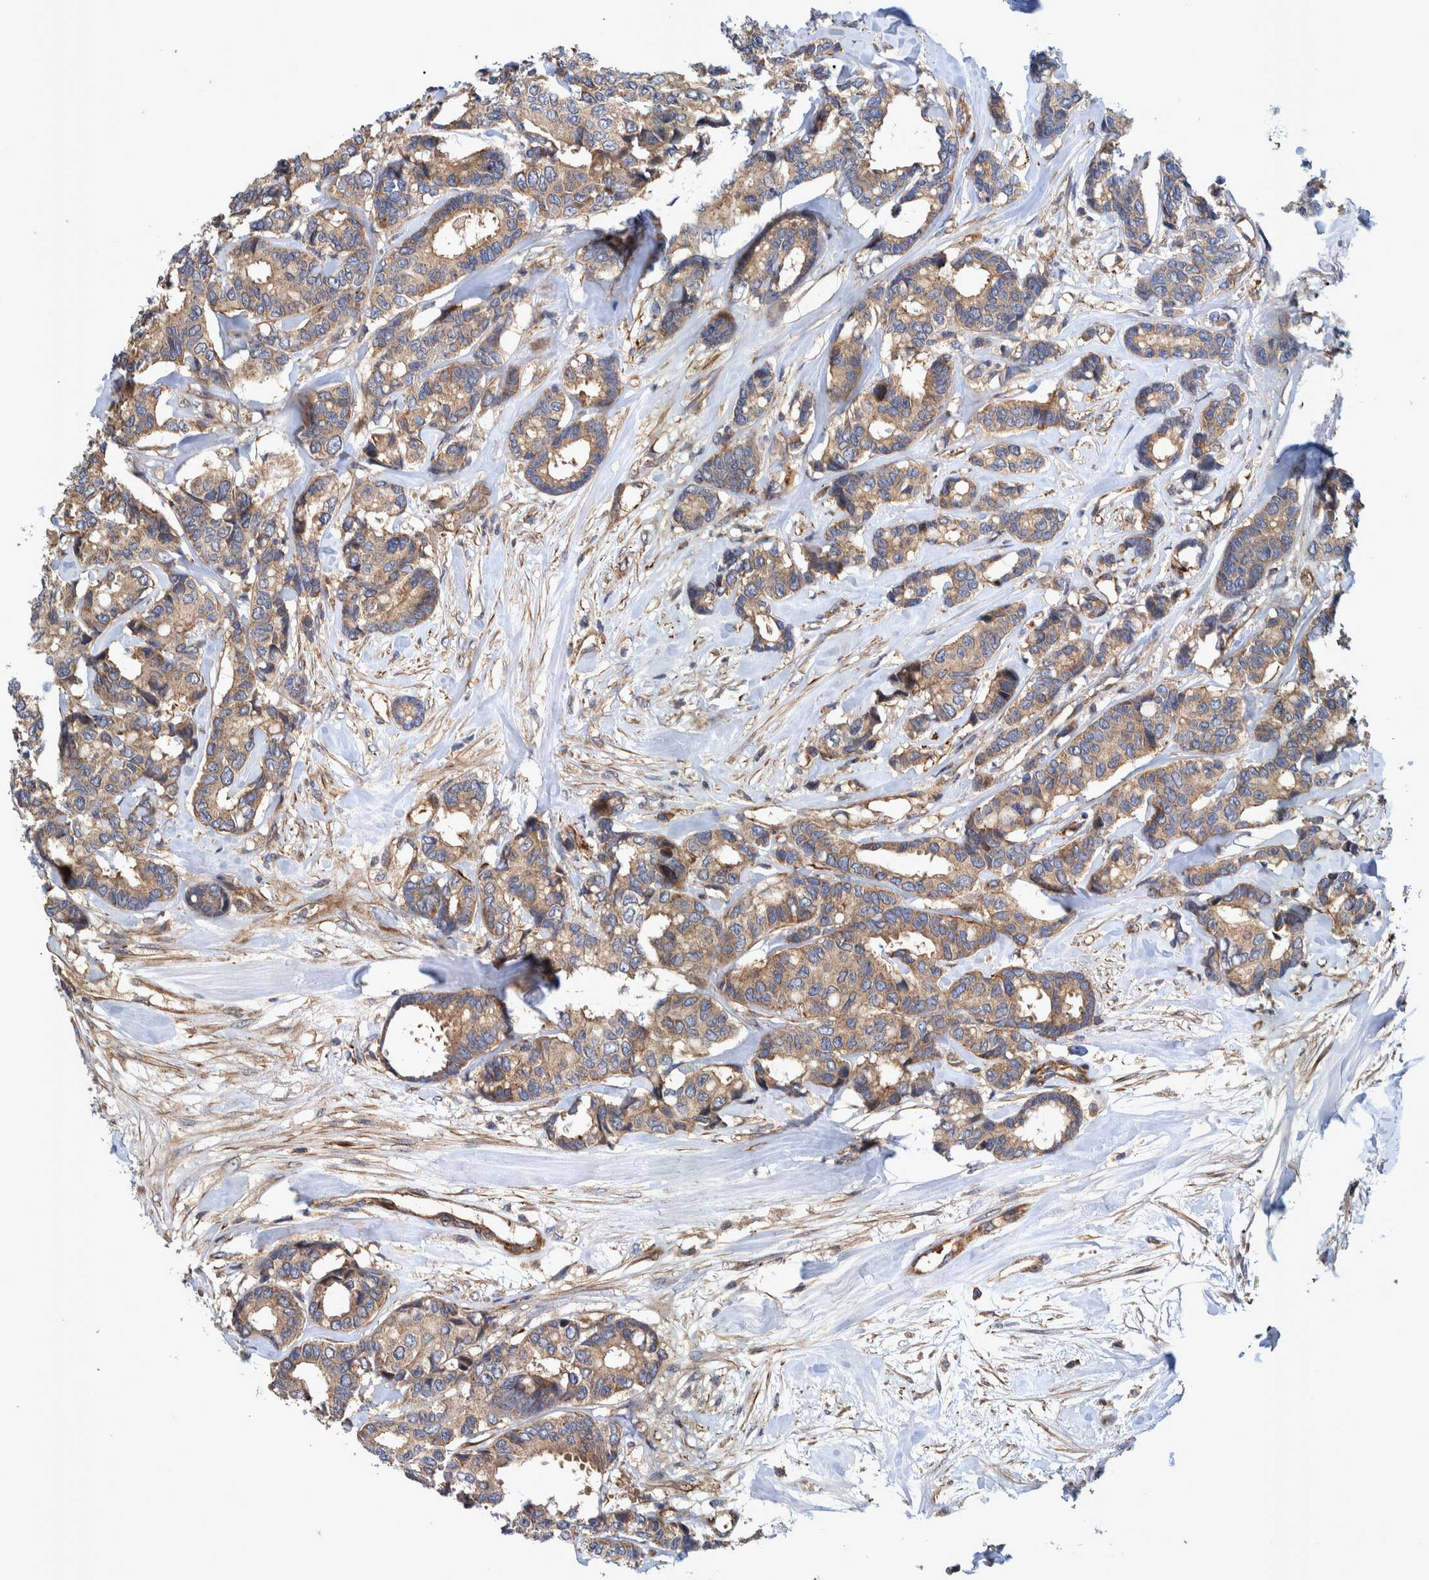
{"staining": {"intensity": "moderate", "quantity": ">75%", "location": "cytoplasmic/membranous"}, "tissue": "breast cancer", "cell_type": "Tumor cells", "image_type": "cancer", "snomed": [{"axis": "morphology", "description": "Duct carcinoma"}, {"axis": "topography", "description": "Breast"}], "caption": "Tumor cells exhibit medium levels of moderate cytoplasmic/membranous positivity in about >75% of cells in breast cancer. (DAB = brown stain, brightfield microscopy at high magnification).", "gene": "GRPEL2", "patient": {"sex": "female", "age": 87}}